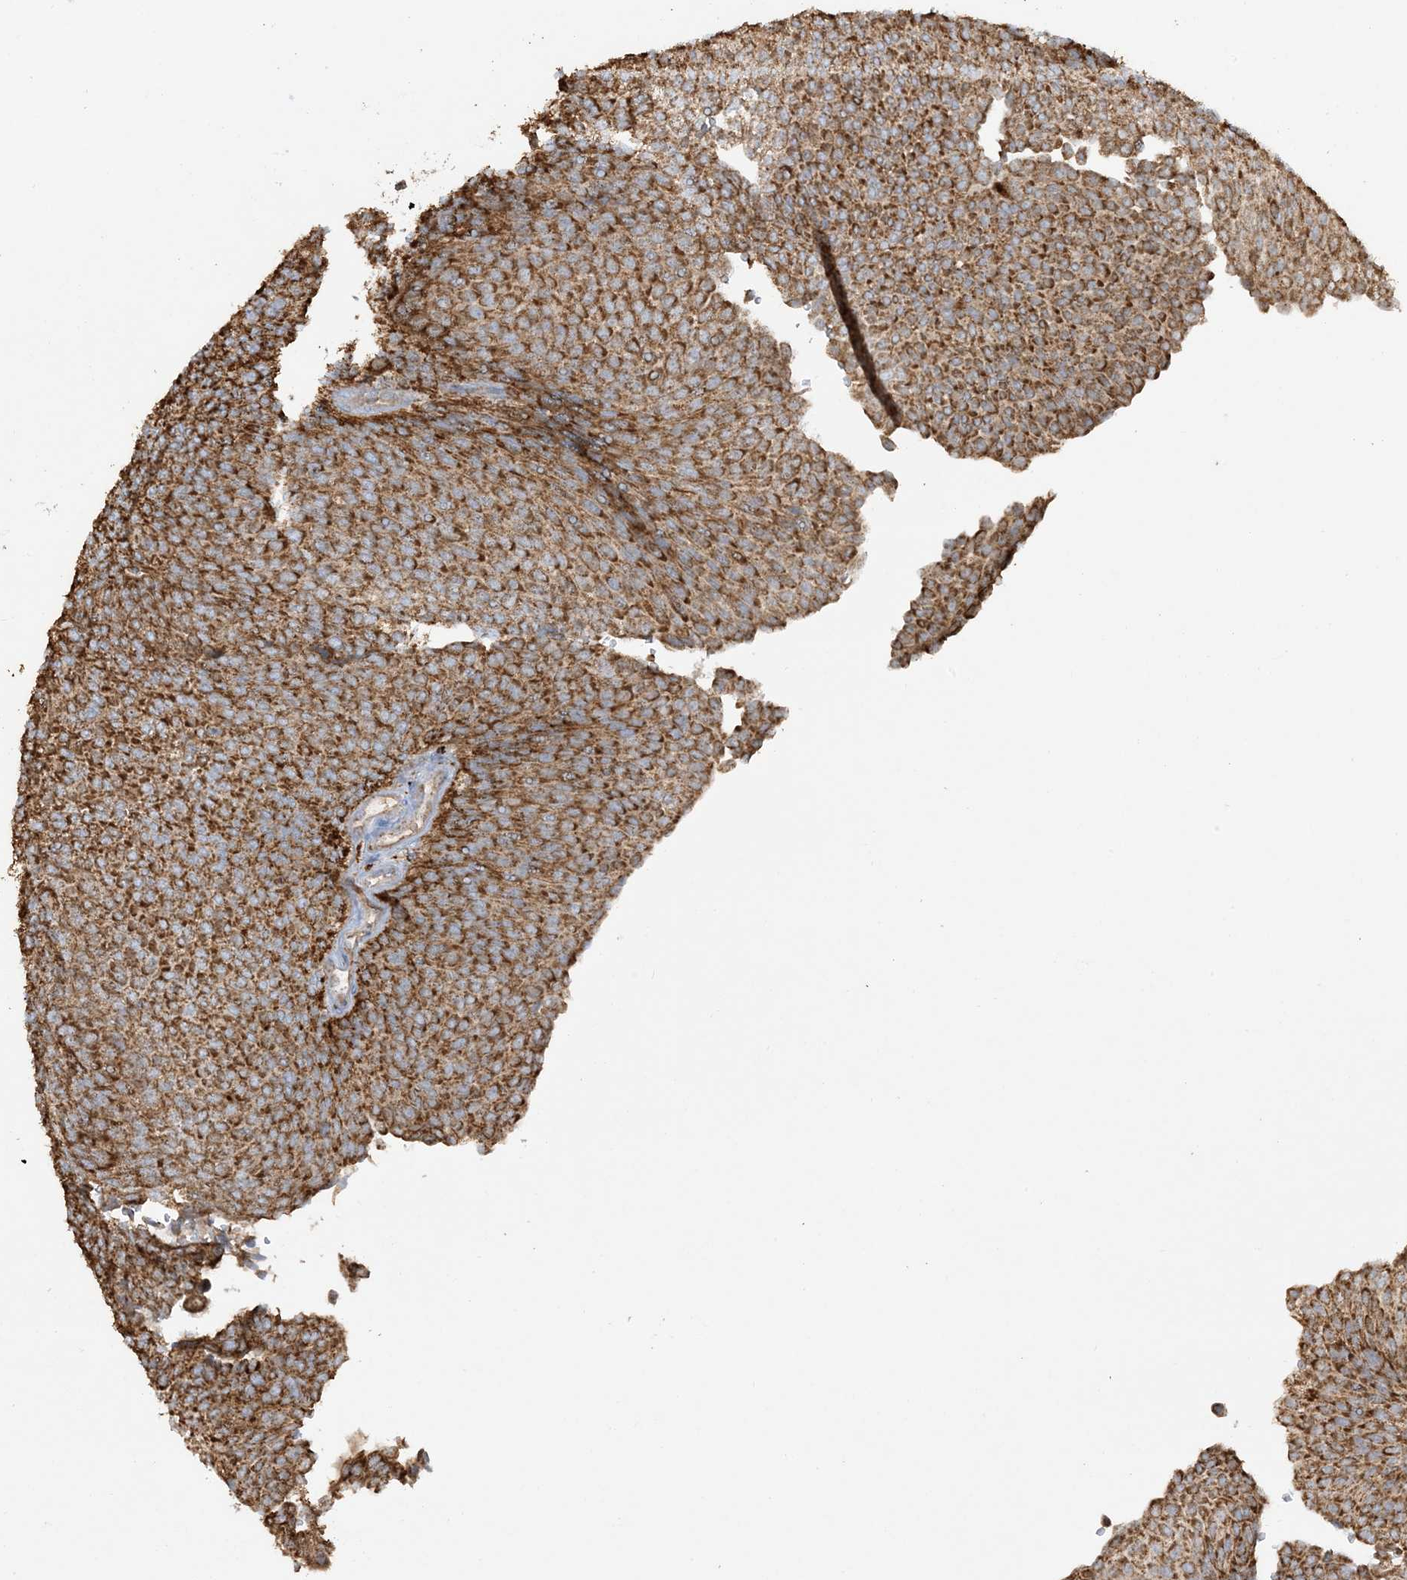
{"staining": {"intensity": "moderate", "quantity": ">75%", "location": "cytoplasmic/membranous"}, "tissue": "urothelial cancer", "cell_type": "Tumor cells", "image_type": "cancer", "snomed": [{"axis": "morphology", "description": "Urothelial carcinoma, Low grade"}, {"axis": "topography", "description": "Urinary bladder"}], "caption": "This micrograph shows immunohistochemistry staining of human urothelial cancer, with medium moderate cytoplasmic/membranous staining in approximately >75% of tumor cells.", "gene": "AGA", "patient": {"sex": "female", "age": 79}}